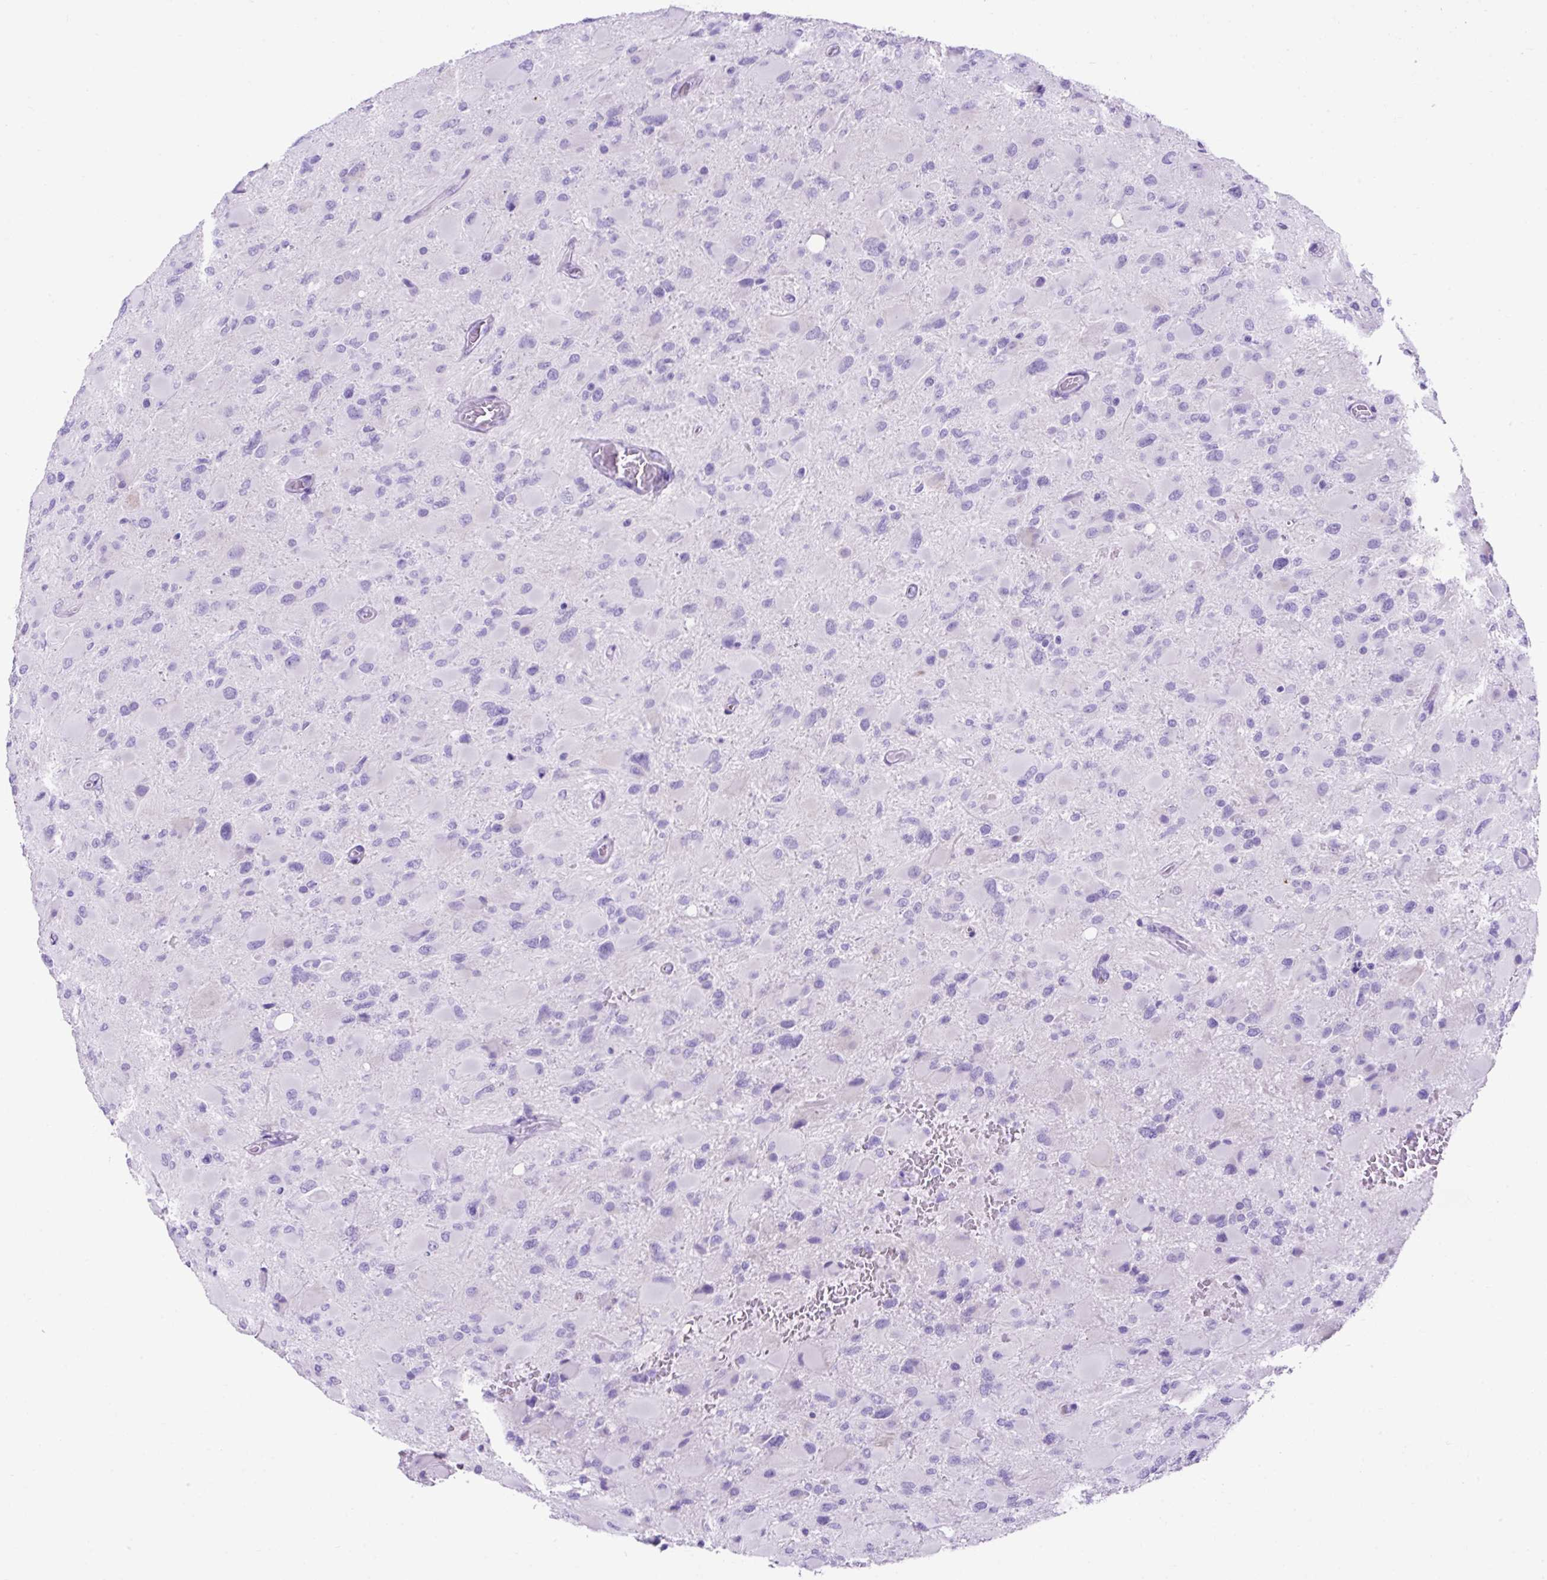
{"staining": {"intensity": "negative", "quantity": "none", "location": "none"}, "tissue": "glioma", "cell_type": "Tumor cells", "image_type": "cancer", "snomed": [{"axis": "morphology", "description": "Glioma, malignant, High grade"}, {"axis": "topography", "description": "Cerebral cortex"}], "caption": "DAB (3,3'-diaminobenzidine) immunohistochemical staining of glioma demonstrates no significant staining in tumor cells.", "gene": "KRT12", "patient": {"sex": "female", "age": 36}}